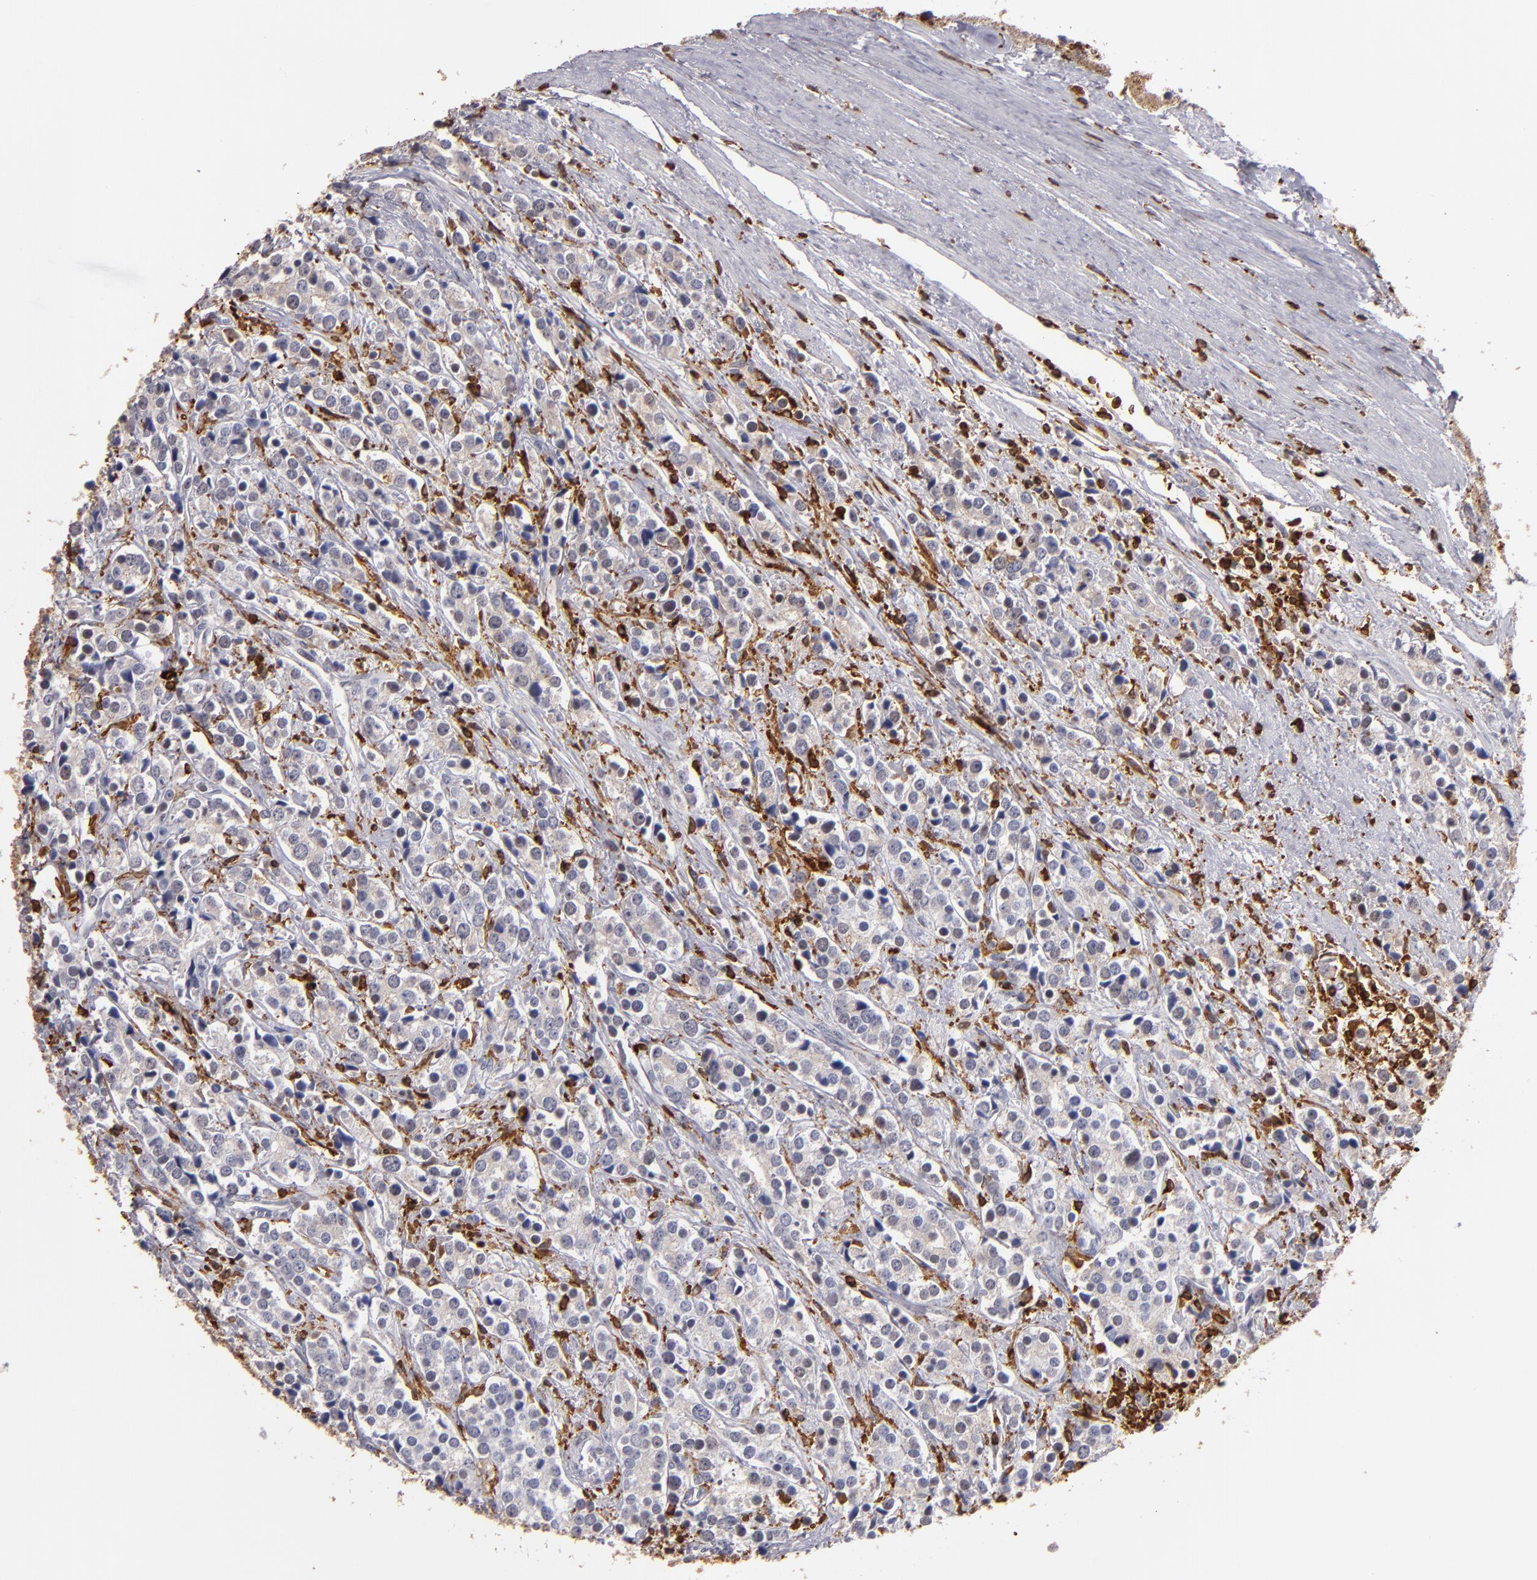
{"staining": {"intensity": "weak", "quantity": "<25%", "location": "cytoplasmic/membranous"}, "tissue": "prostate cancer", "cell_type": "Tumor cells", "image_type": "cancer", "snomed": [{"axis": "morphology", "description": "Adenocarcinoma, High grade"}, {"axis": "topography", "description": "Prostate"}], "caption": "IHC photomicrograph of human prostate cancer (adenocarcinoma (high-grade)) stained for a protein (brown), which demonstrates no staining in tumor cells. Nuclei are stained in blue.", "gene": "WAS", "patient": {"sex": "male", "age": 71}}